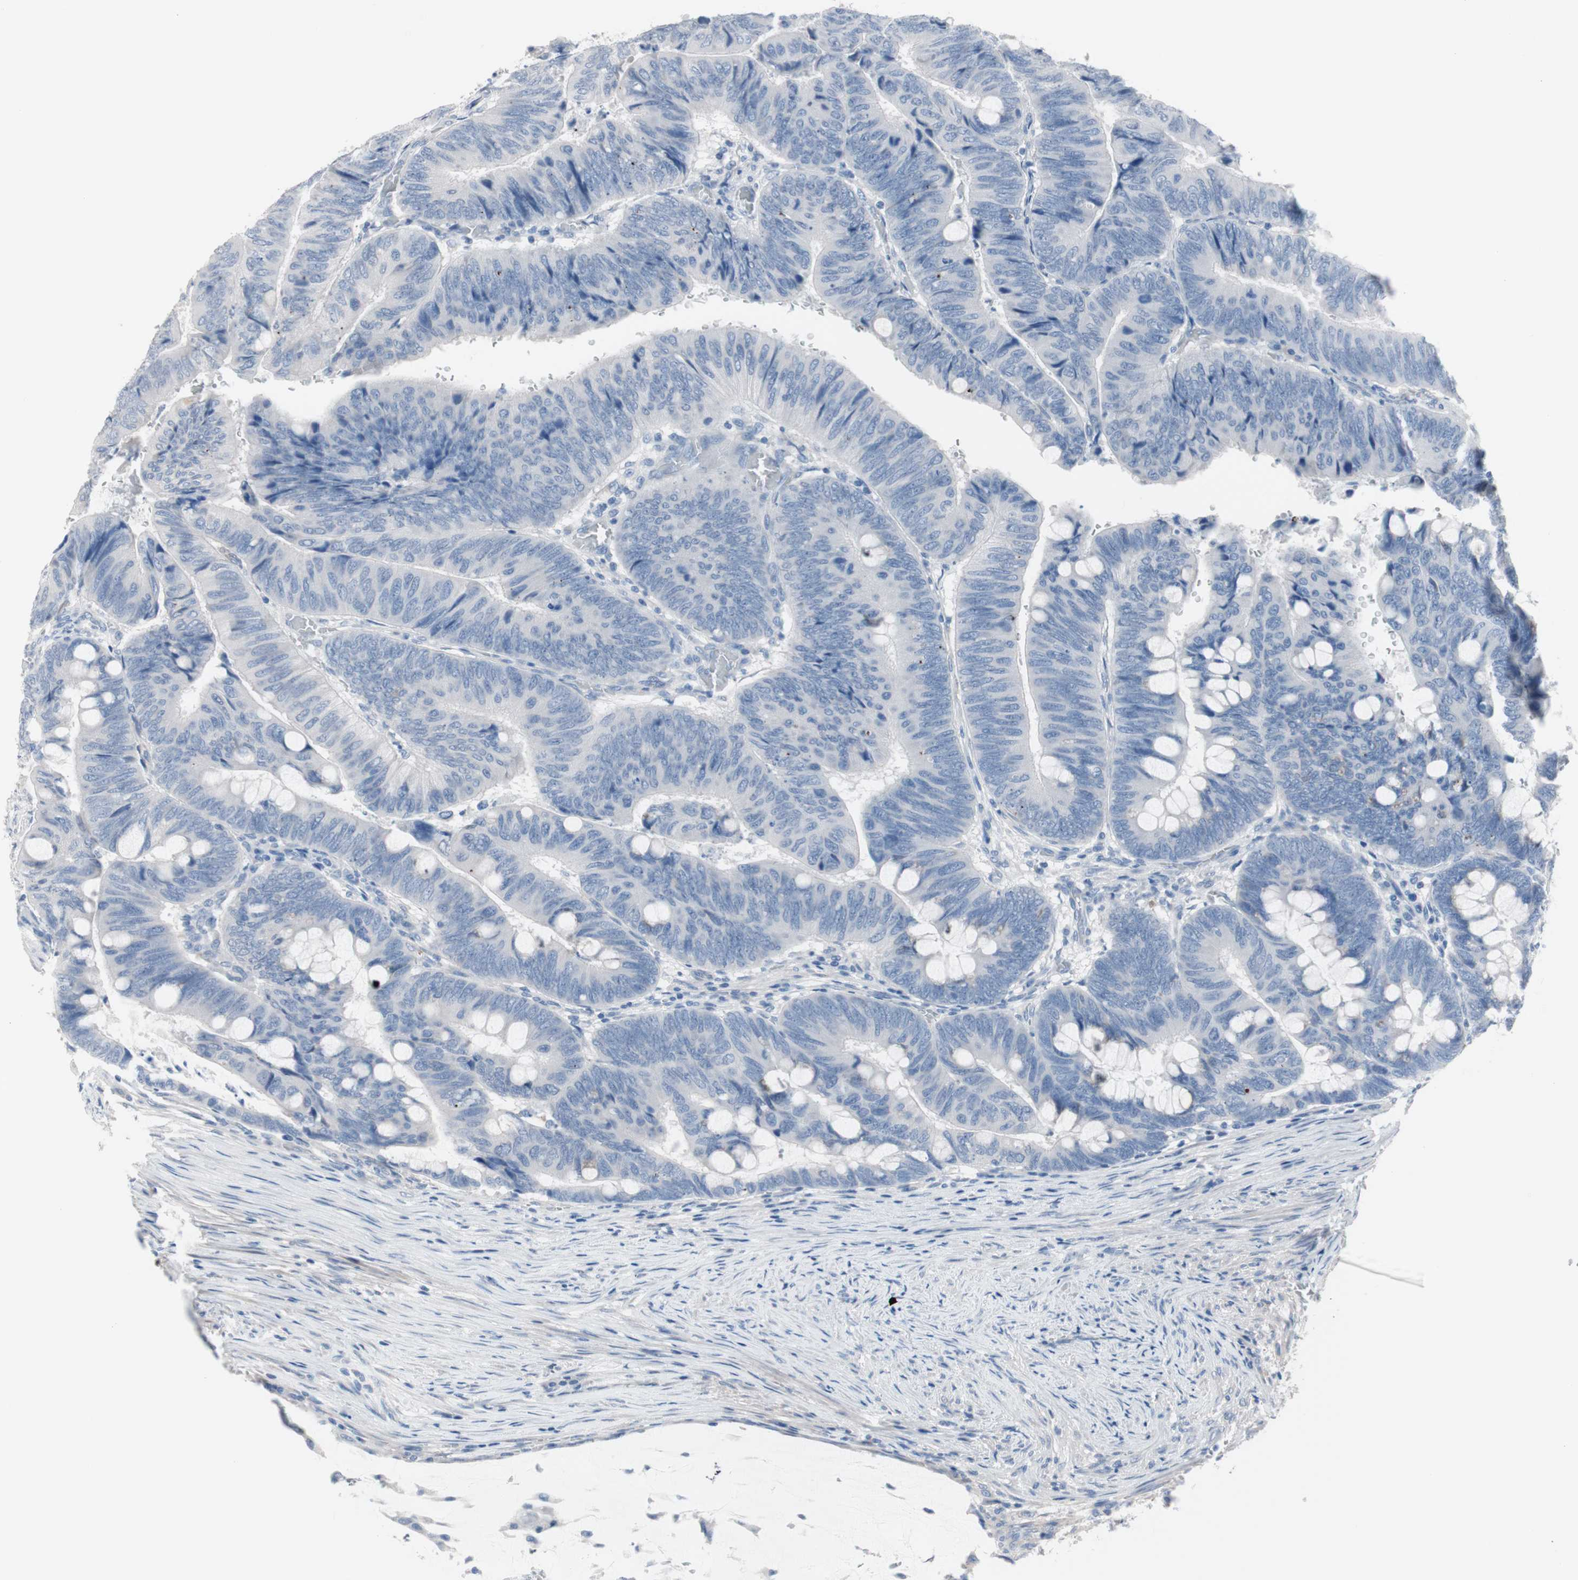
{"staining": {"intensity": "negative", "quantity": "none", "location": "none"}, "tissue": "colorectal cancer", "cell_type": "Tumor cells", "image_type": "cancer", "snomed": [{"axis": "morphology", "description": "Normal tissue, NOS"}, {"axis": "morphology", "description": "Adenocarcinoma, NOS"}, {"axis": "topography", "description": "Rectum"}, {"axis": "topography", "description": "Peripheral nerve tissue"}], "caption": "Tumor cells show no significant protein staining in colorectal cancer.", "gene": "ULBP1", "patient": {"sex": "male", "age": 92}}